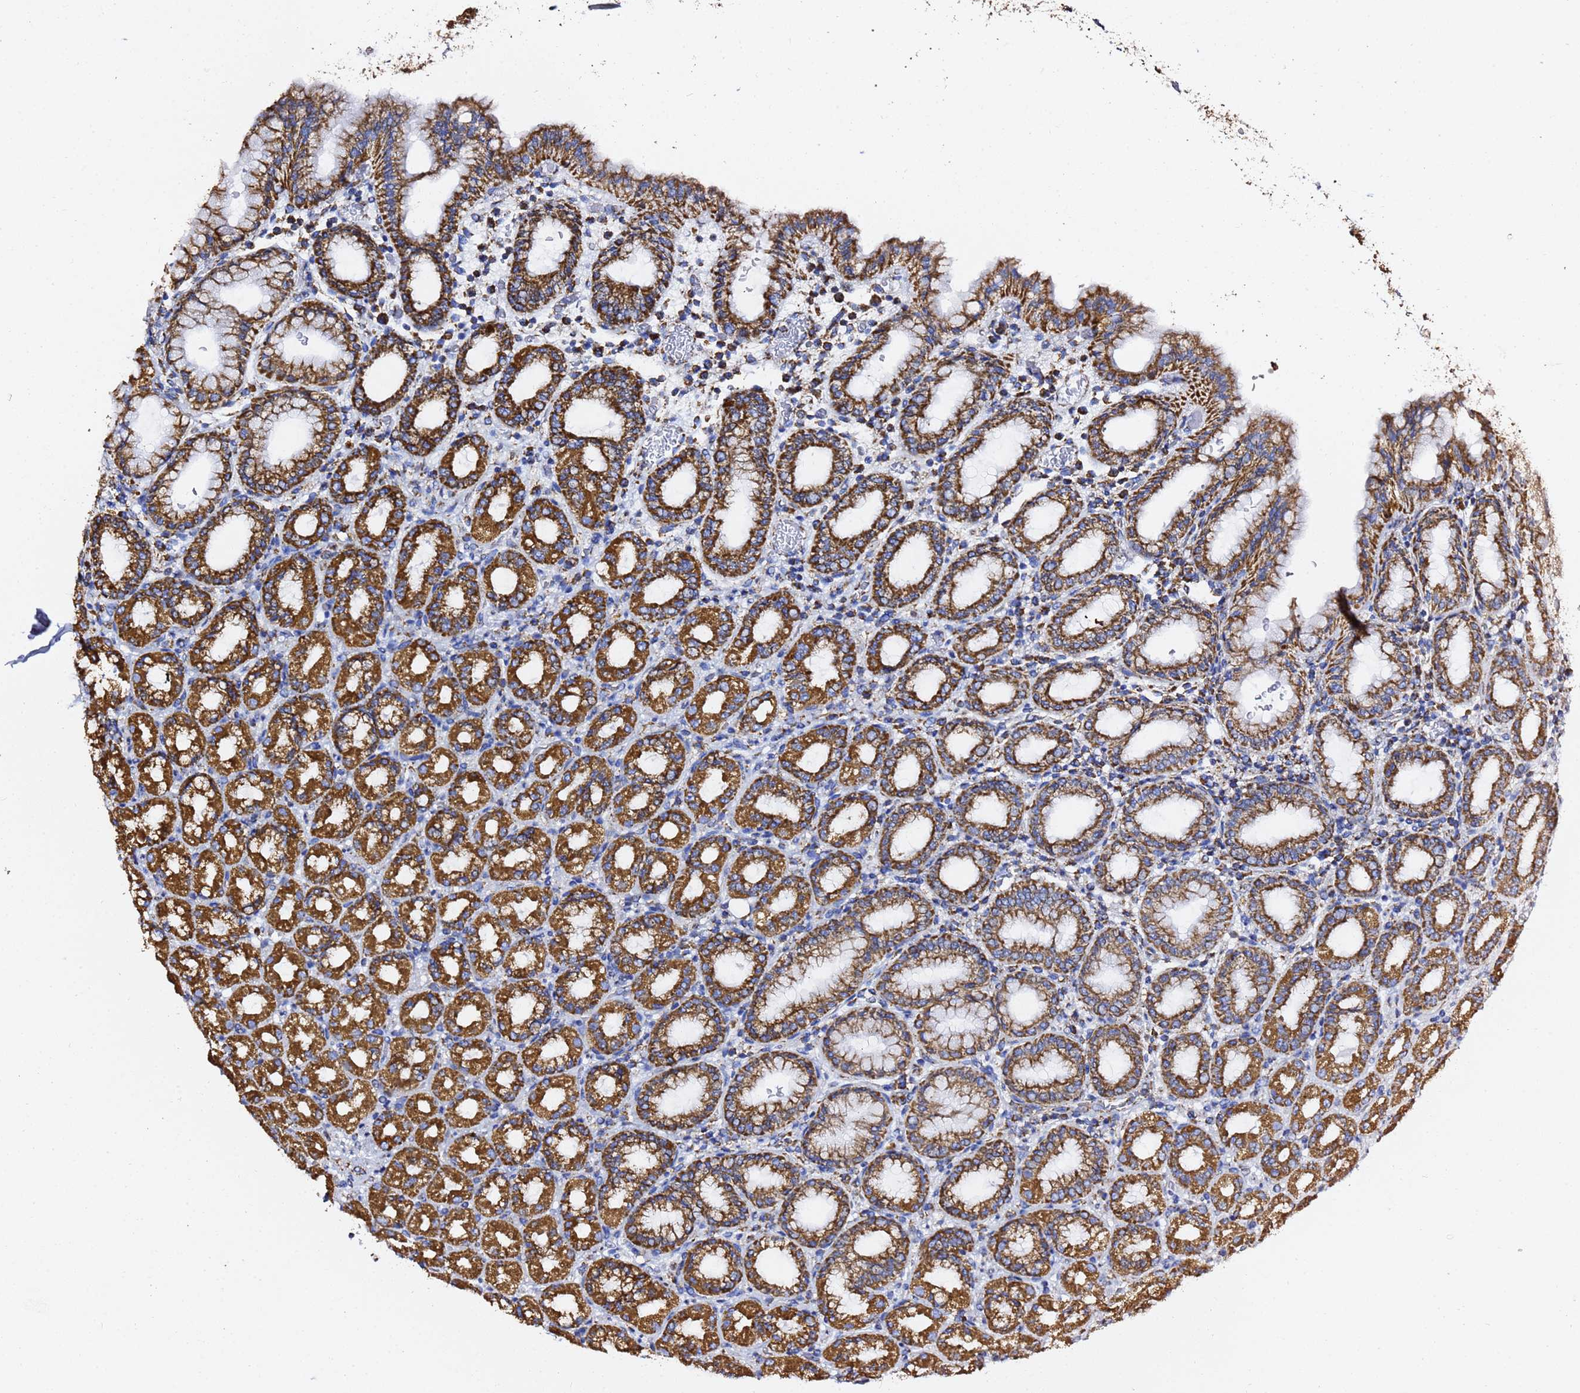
{"staining": {"intensity": "strong", "quantity": ">75%", "location": "cytoplasmic/membranous"}, "tissue": "stomach", "cell_type": "Glandular cells", "image_type": "normal", "snomed": [{"axis": "morphology", "description": "Normal tissue, NOS"}, {"axis": "topography", "description": "Stomach, upper"}, {"axis": "topography", "description": "Stomach, lower"}, {"axis": "topography", "description": "Small intestine"}], "caption": "Human stomach stained with a brown dye demonstrates strong cytoplasmic/membranous positive expression in approximately >75% of glandular cells.", "gene": "PHB2", "patient": {"sex": "male", "age": 68}}